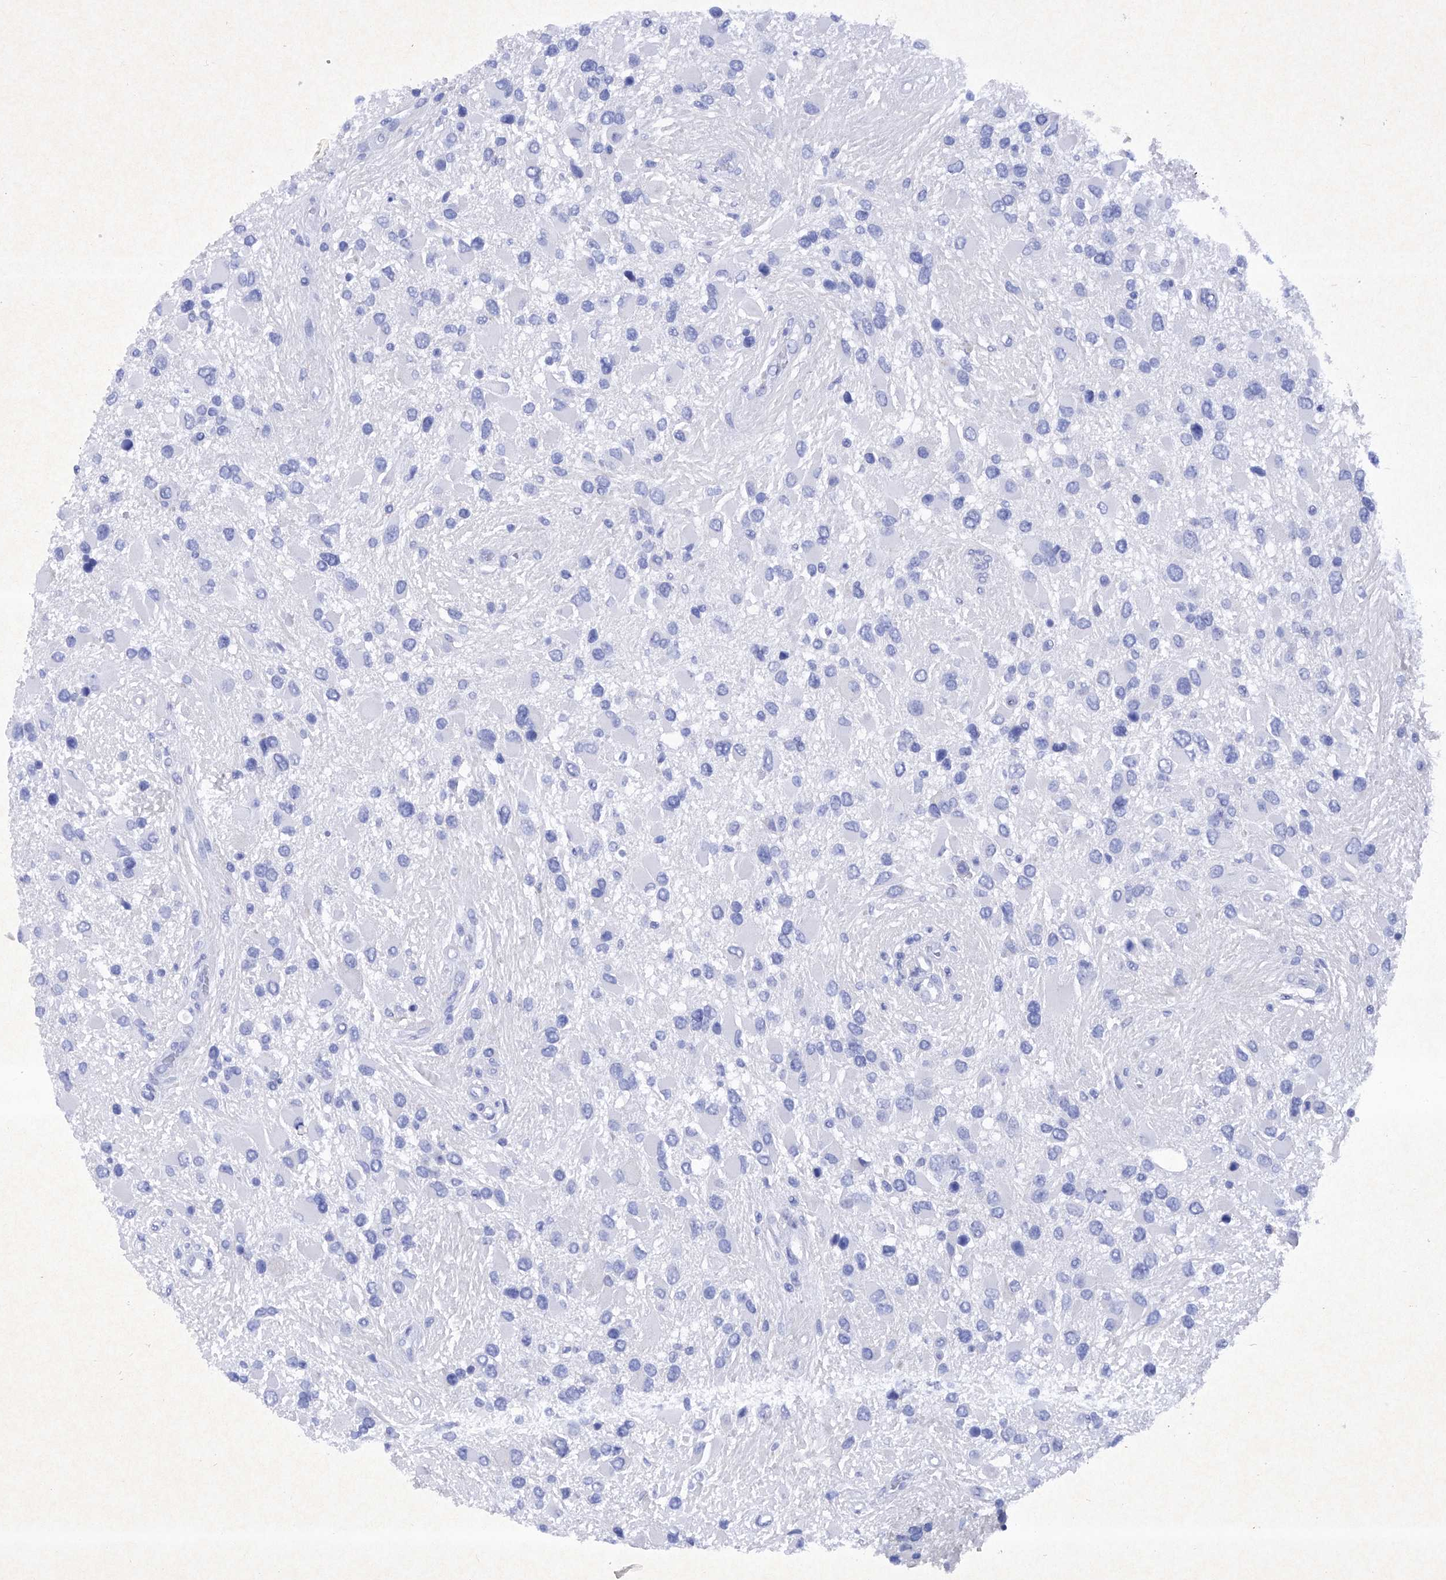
{"staining": {"intensity": "negative", "quantity": "none", "location": "none"}, "tissue": "glioma", "cell_type": "Tumor cells", "image_type": "cancer", "snomed": [{"axis": "morphology", "description": "Glioma, malignant, High grade"}, {"axis": "topography", "description": "Brain"}], "caption": "Immunohistochemical staining of human glioma exhibits no significant expression in tumor cells. (Brightfield microscopy of DAB immunohistochemistry (IHC) at high magnification).", "gene": "BARX2", "patient": {"sex": "male", "age": 53}}